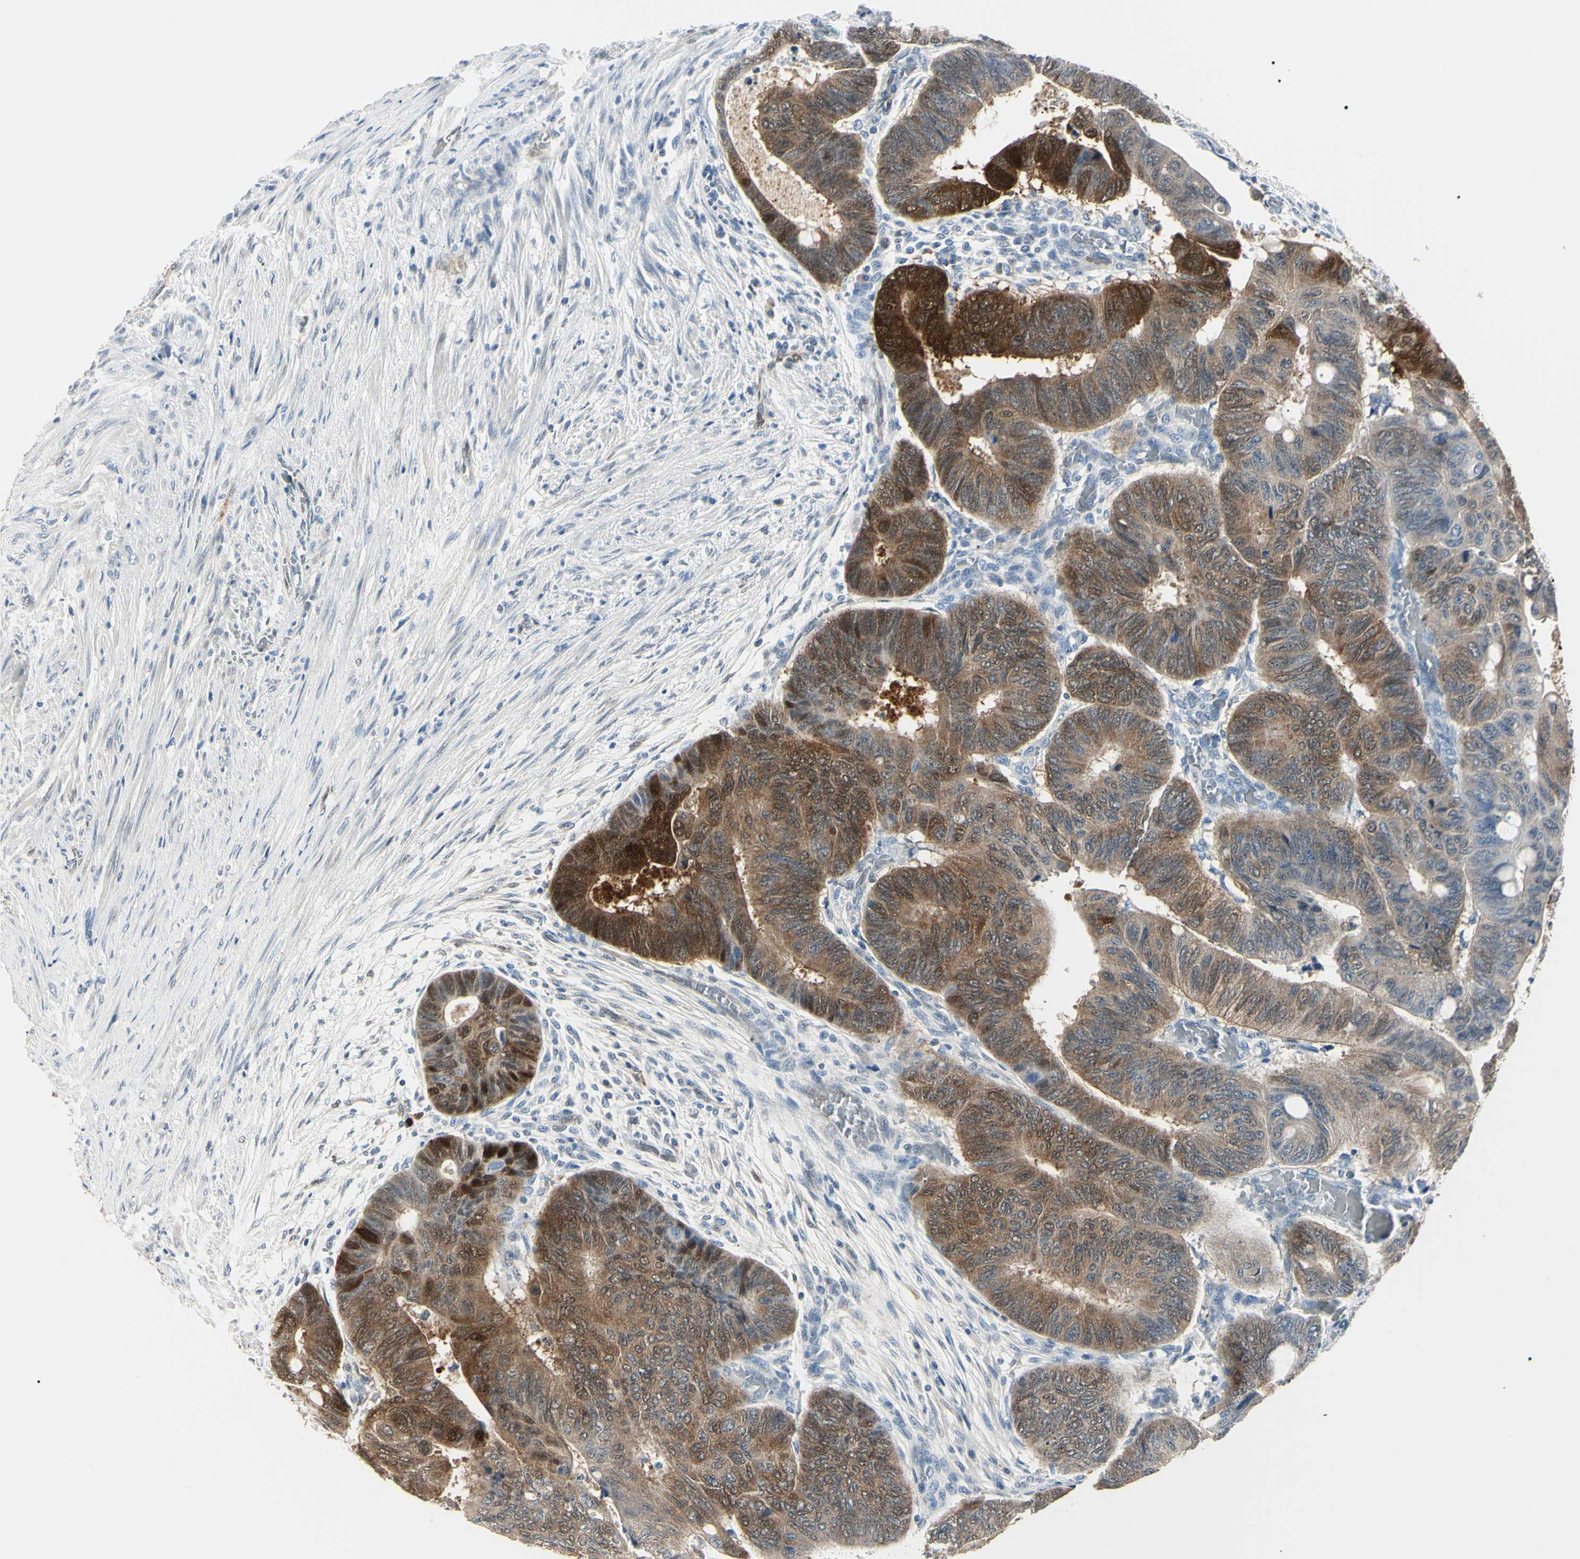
{"staining": {"intensity": "strong", "quantity": "25%-75%", "location": "cytoplasmic/membranous,nuclear"}, "tissue": "colorectal cancer", "cell_type": "Tumor cells", "image_type": "cancer", "snomed": [{"axis": "morphology", "description": "Normal tissue, NOS"}, {"axis": "morphology", "description": "Adenocarcinoma, NOS"}, {"axis": "topography", "description": "Rectum"}, {"axis": "topography", "description": "Peripheral nerve tissue"}], "caption": "Immunohistochemical staining of human colorectal cancer shows high levels of strong cytoplasmic/membranous and nuclear positivity in approximately 25%-75% of tumor cells. (Brightfield microscopy of DAB IHC at high magnification).", "gene": "AKR1C3", "patient": {"sex": "male", "age": 92}}